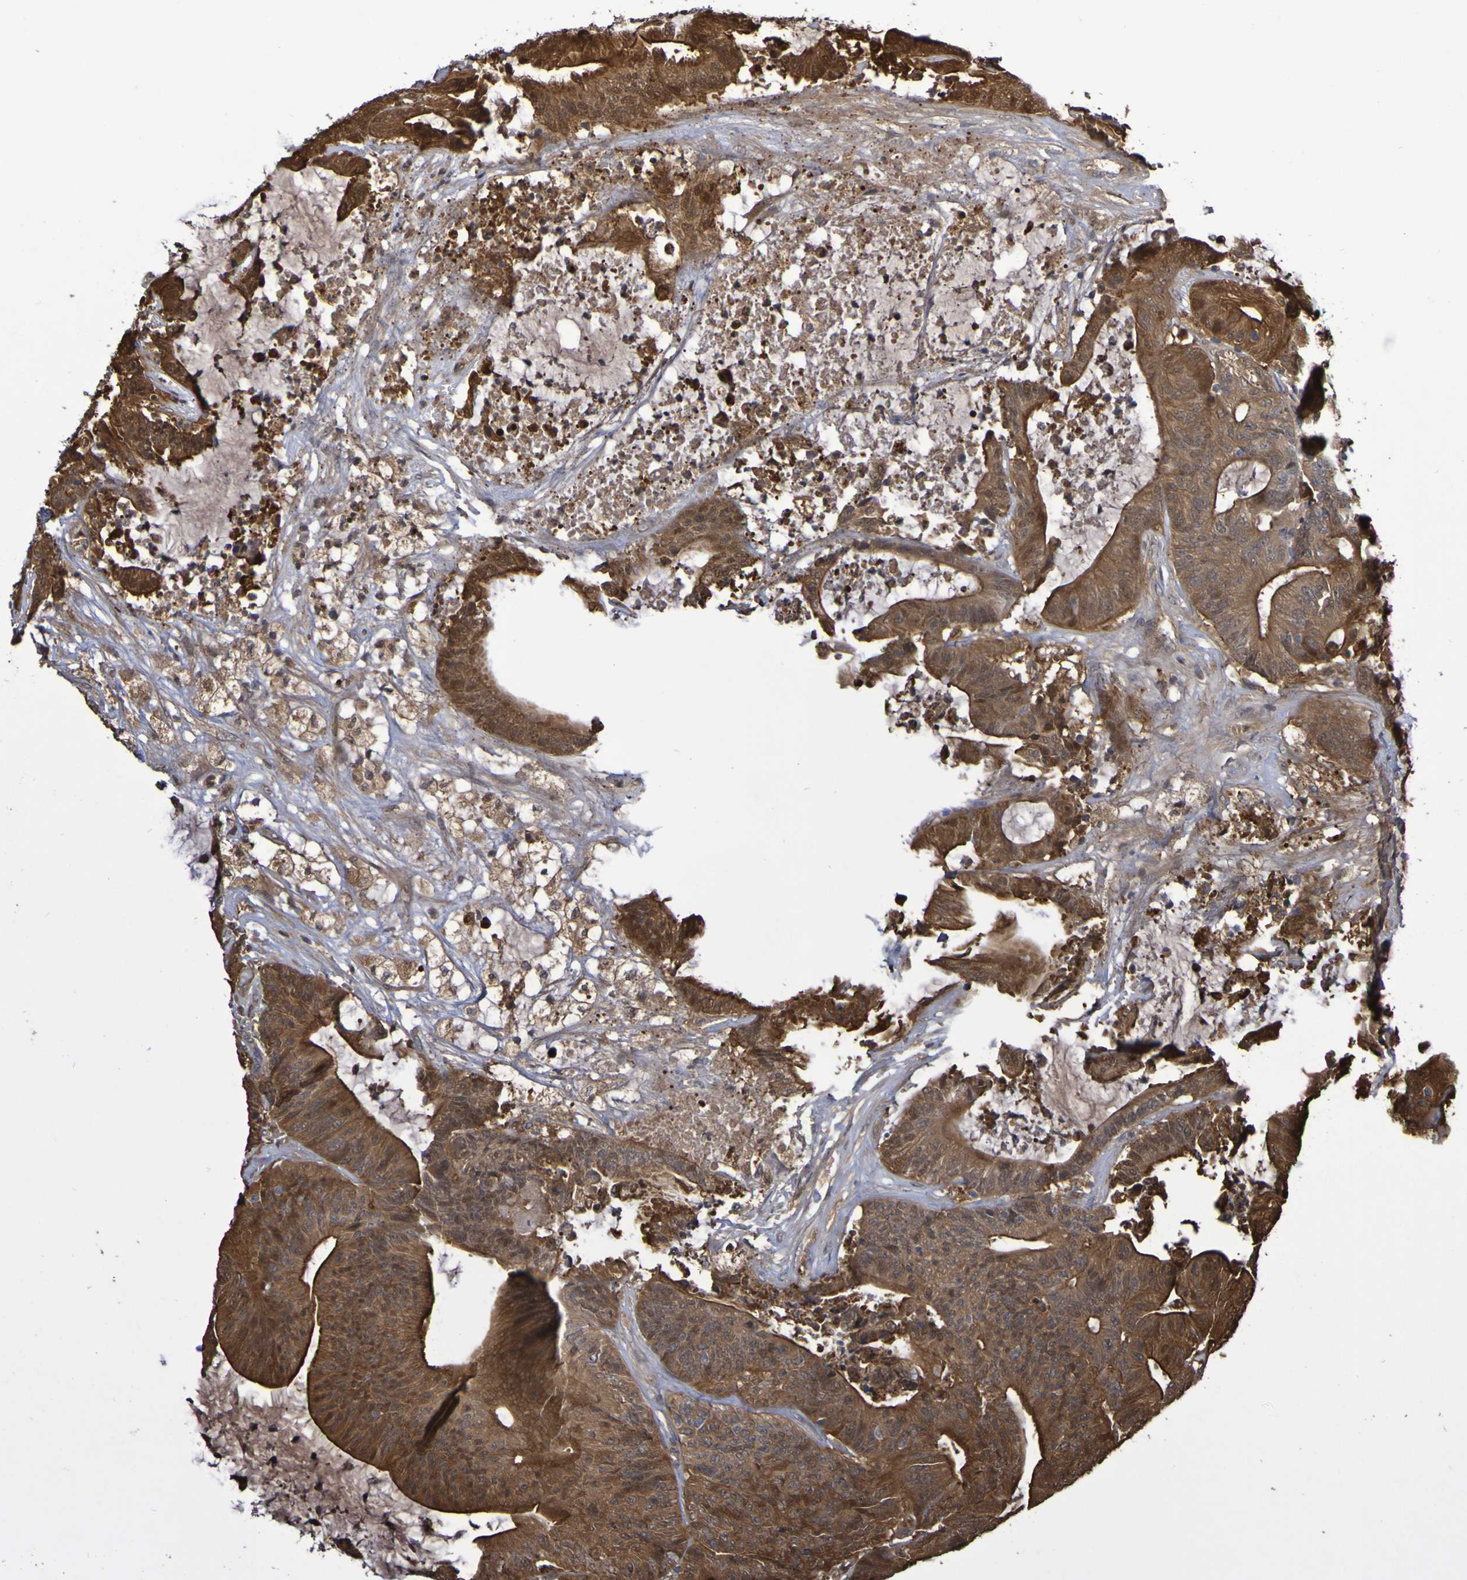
{"staining": {"intensity": "strong", "quantity": ">75%", "location": "cytoplasmic/membranous"}, "tissue": "colorectal cancer", "cell_type": "Tumor cells", "image_type": "cancer", "snomed": [{"axis": "morphology", "description": "Adenocarcinoma, NOS"}, {"axis": "topography", "description": "Colon"}], "caption": "Approximately >75% of tumor cells in colorectal adenocarcinoma exhibit strong cytoplasmic/membranous protein staining as visualized by brown immunohistochemical staining.", "gene": "SERPINB6", "patient": {"sex": "female", "age": 84}}